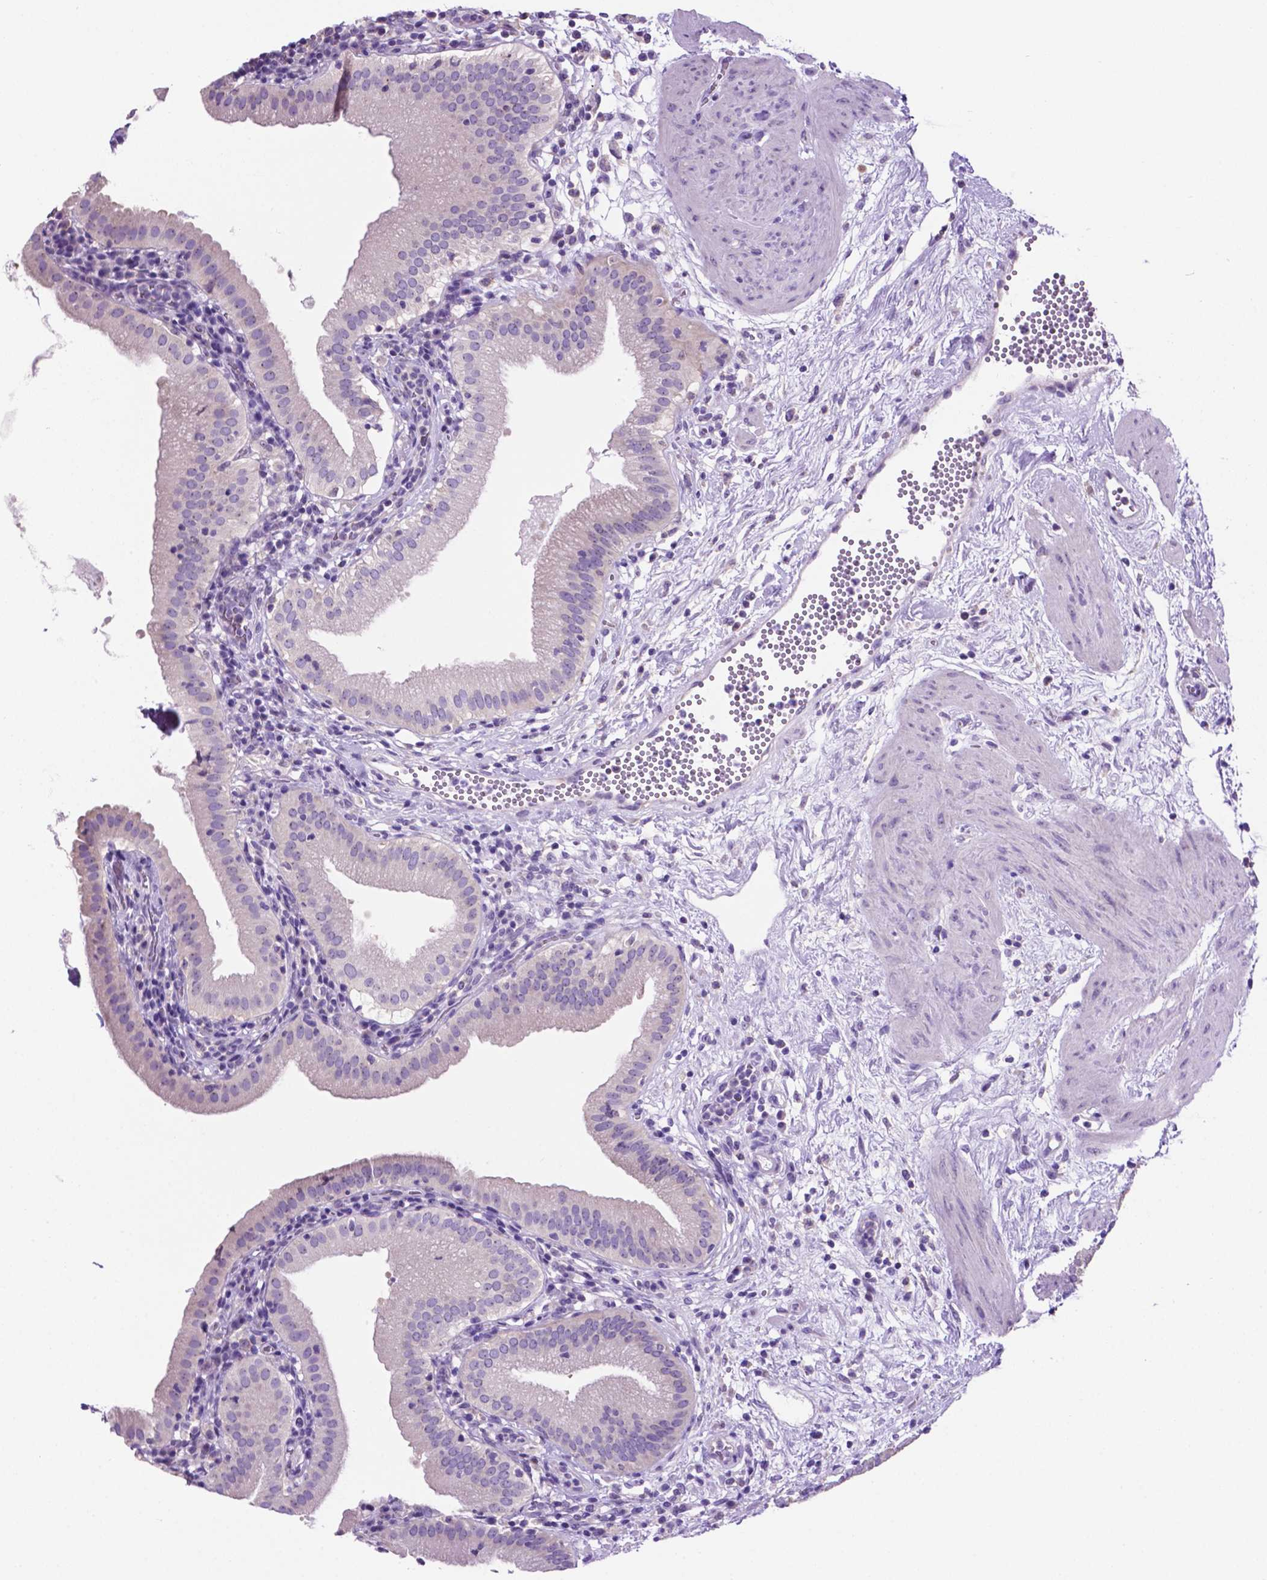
{"staining": {"intensity": "negative", "quantity": "none", "location": "none"}, "tissue": "gallbladder", "cell_type": "Glandular cells", "image_type": "normal", "snomed": [{"axis": "morphology", "description": "Normal tissue, NOS"}, {"axis": "topography", "description": "Gallbladder"}], "caption": "Immunohistochemical staining of unremarkable human gallbladder shows no significant expression in glandular cells. (Brightfield microscopy of DAB (3,3'-diaminobenzidine) IHC at high magnification).", "gene": "SPDYA", "patient": {"sex": "female", "age": 65}}